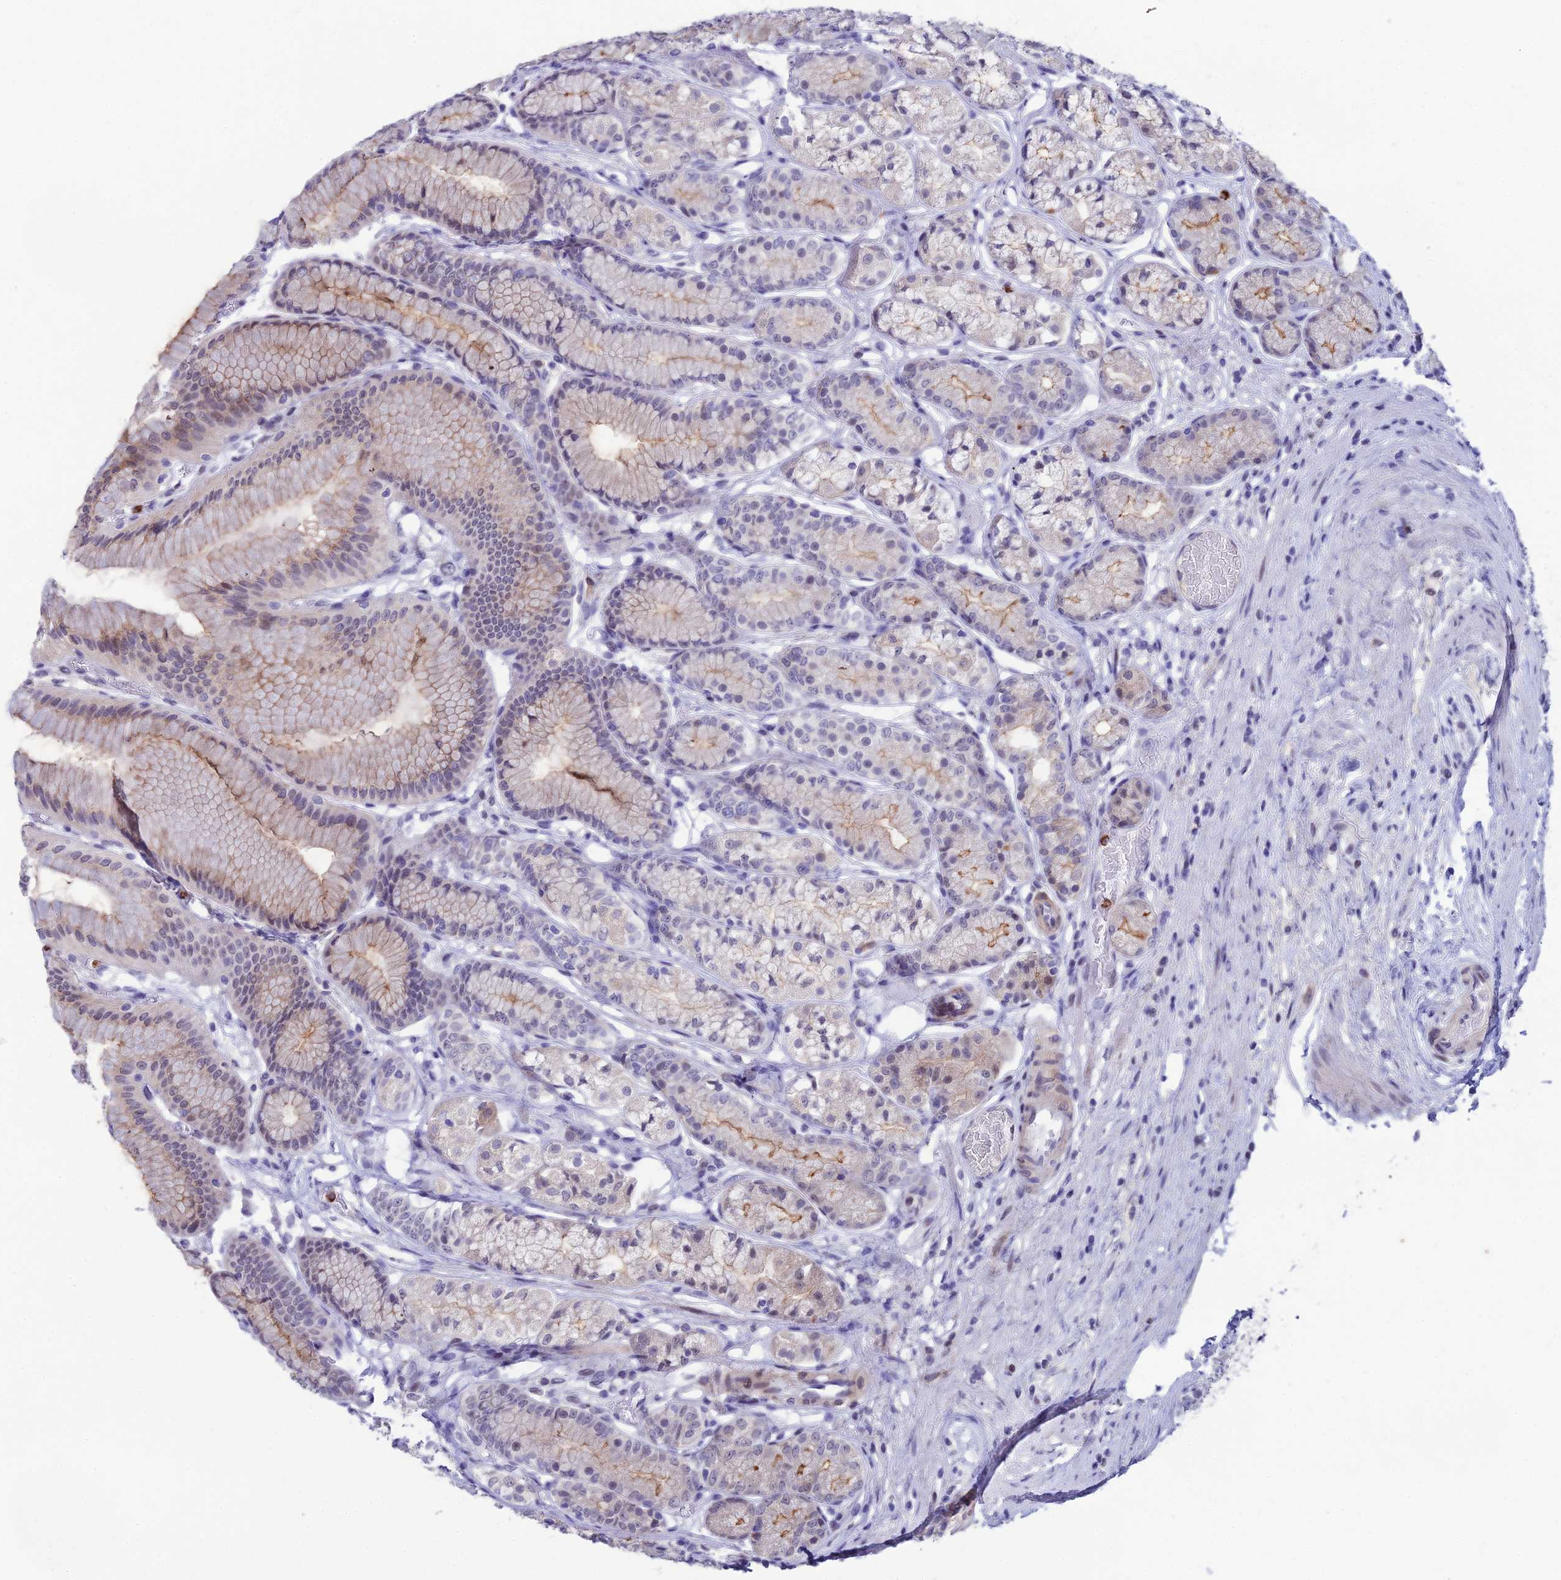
{"staining": {"intensity": "moderate", "quantity": "<25%", "location": "cytoplasmic/membranous"}, "tissue": "stomach", "cell_type": "Glandular cells", "image_type": "normal", "snomed": [{"axis": "morphology", "description": "Normal tissue, NOS"}, {"axis": "morphology", "description": "Adenocarcinoma, NOS"}, {"axis": "morphology", "description": "Adenocarcinoma, High grade"}, {"axis": "topography", "description": "Stomach, upper"}, {"axis": "topography", "description": "Stomach"}], "caption": "Immunohistochemical staining of unremarkable stomach shows <25% levels of moderate cytoplasmic/membranous protein positivity in approximately <25% of glandular cells. (brown staining indicates protein expression, while blue staining denotes nuclei).", "gene": "MFSD2B", "patient": {"sex": "female", "age": 65}}